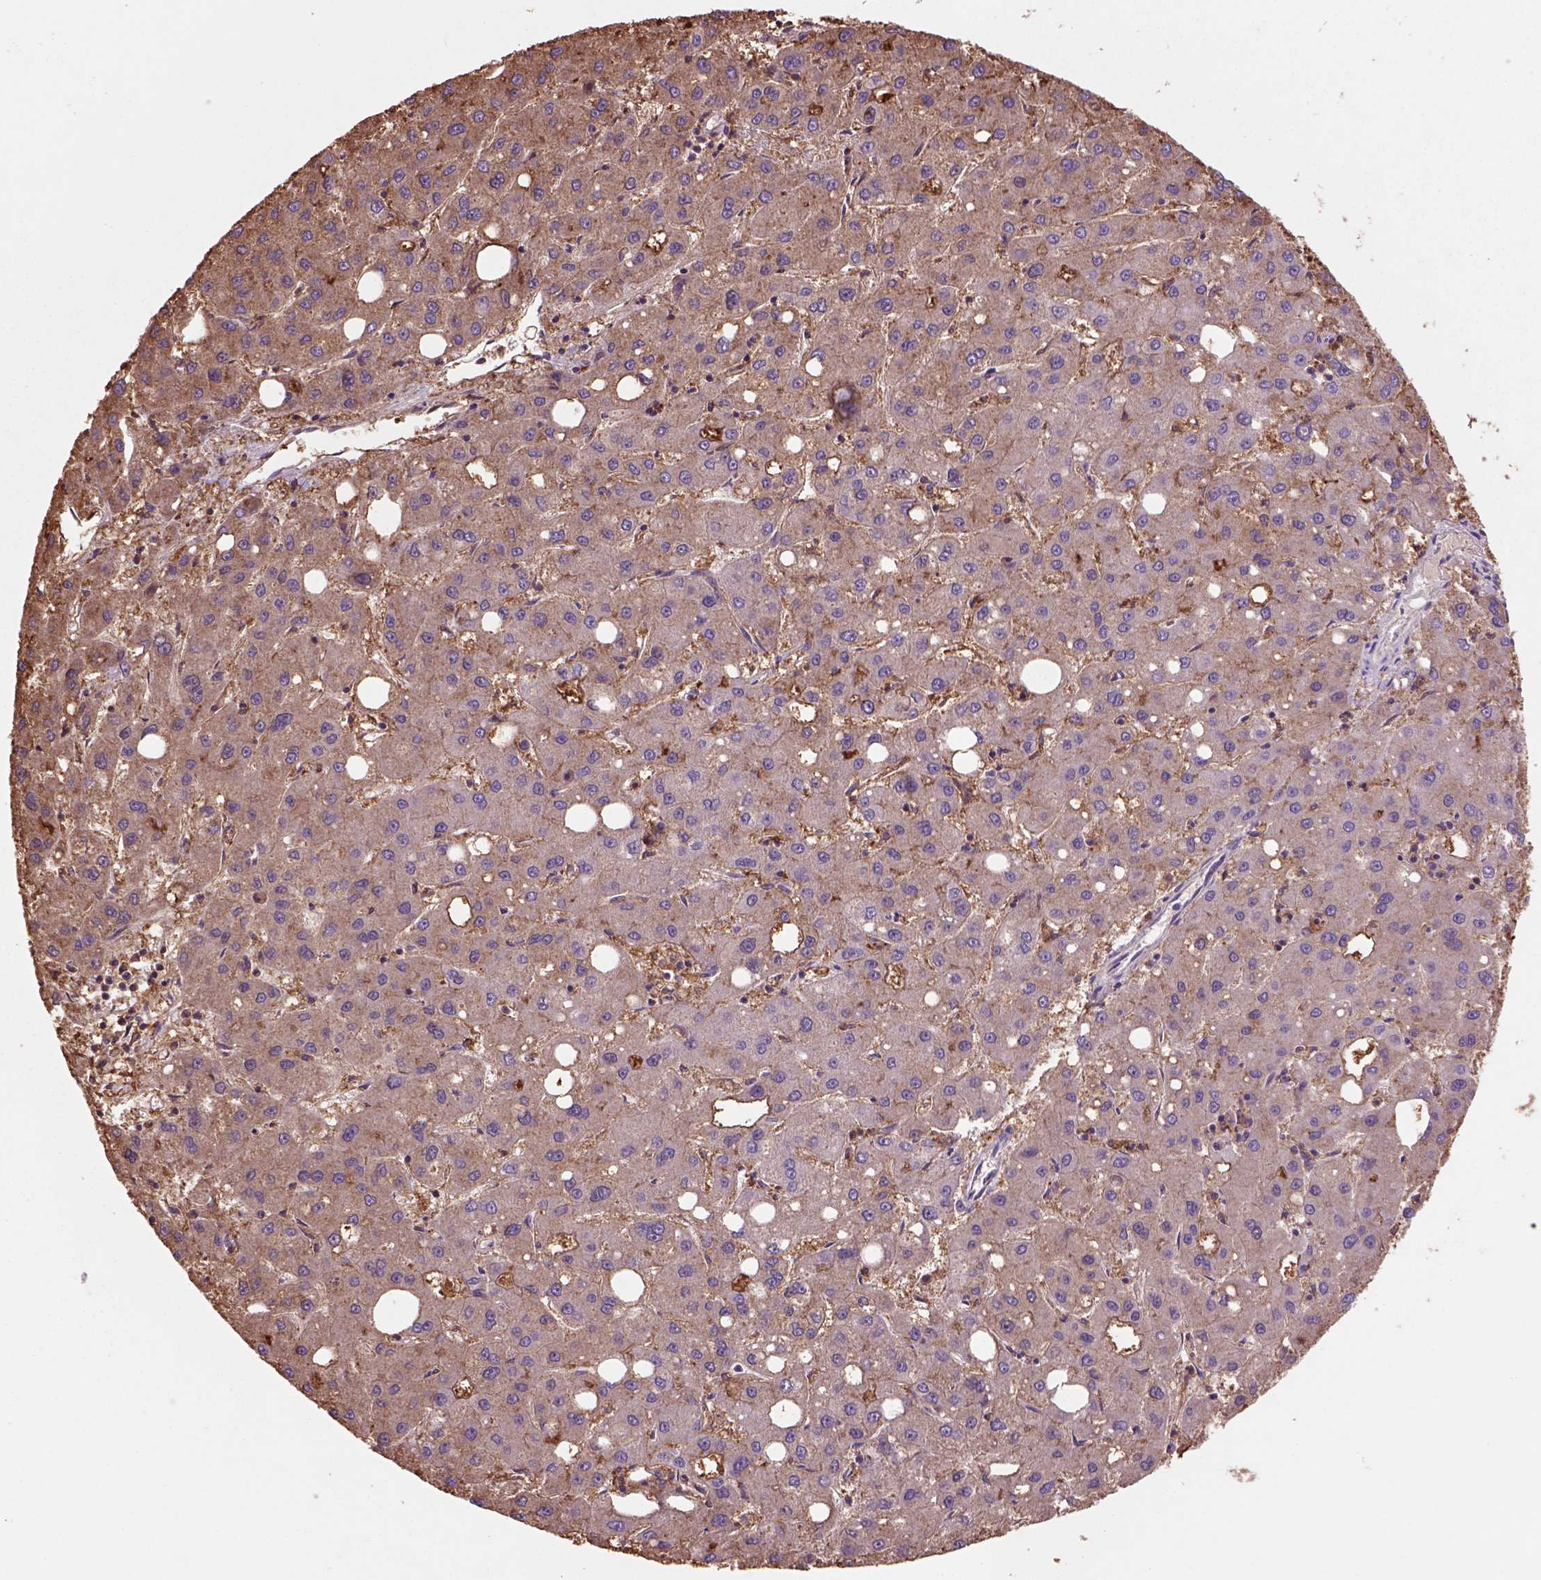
{"staining": {"intensity": "weak", "quantity": "25%-75%", "location": "cytoplasmic/membranous"}, "tissue": "liver cancer", "cell_type": "Tumor cells", "image_type": "cancer", "snomed": [{"axis": "morphology", "description": "Carcinoma, Hepatocellular, NOS"}, {"axis": "topography", "description": "Liver"}], "caption": "The histopathology image demonstrates staining of liver cancer, revealing weak cytoplasmic/membranous protein positivity (brown color) within tumor cells.", "gene": "CD14", "patient": {"sex": "male", "age": 73}}